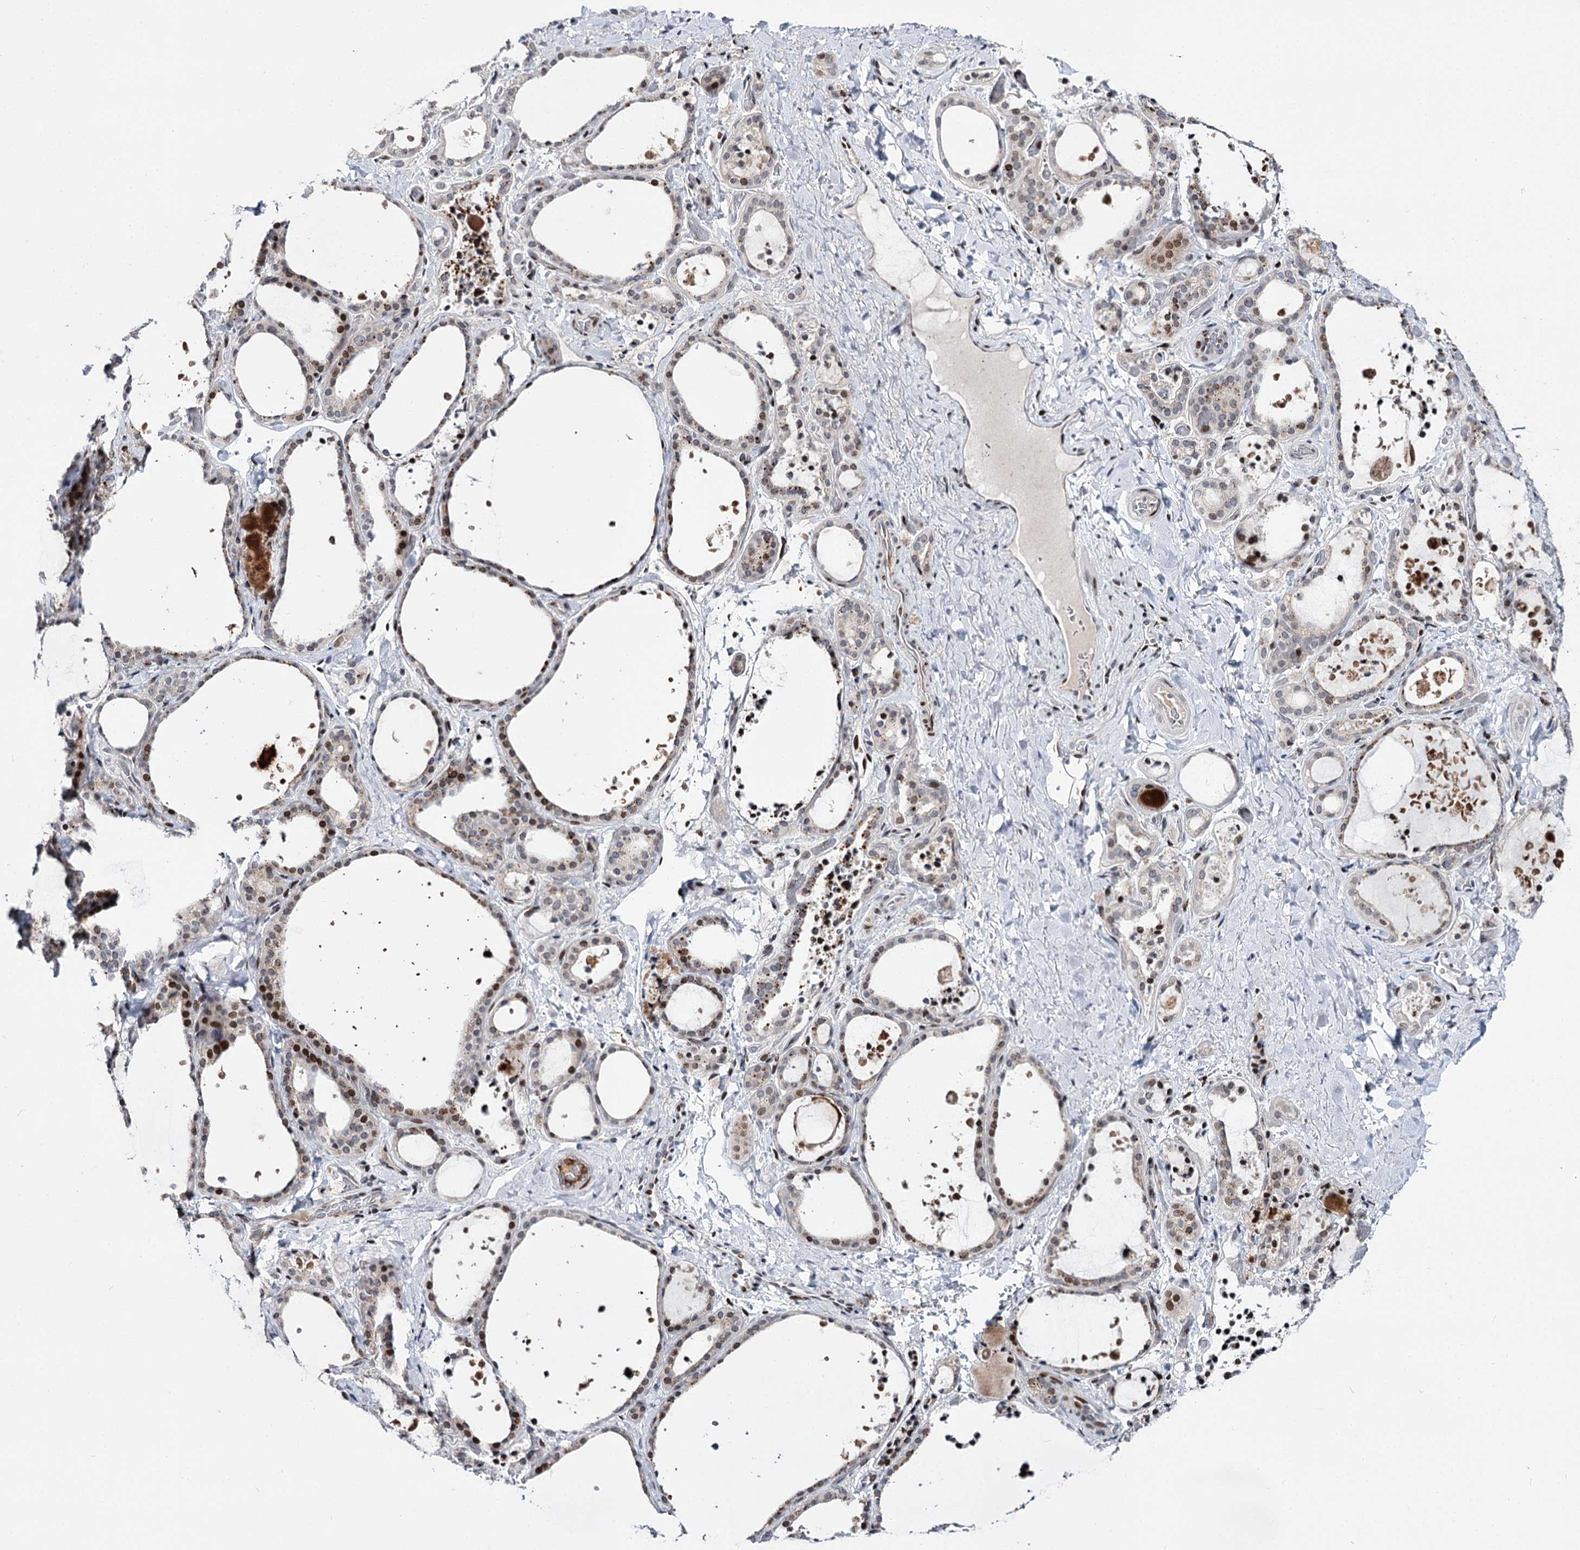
{"staining": {"intensity": "strong", "quantity": "25%-75%", "location": "nuclear"}, "tissue": "thyroid gland", "cell_type": "Glandular cells", "image_type": "normal", "snomed": [{"axis": "morphology", "description": "Normal tissue, NOS"}, {"axis": "topography", "description": "Thyroid gland"}], "caption": "An immunohistochemistry (IHC) histopathology image of benign tissue is shown. Protein staining in brown highlights strong nuclear positivity in thyroid gland within glandular cells. The protein is stained brown, and the nuclei are stained in blue (DAB (3,3'-diaminobenzidine) IHC with brightfield microscopy, high magnification).", "gene": "ITFG2", "patient": {"sex": "female", "age": 44}}